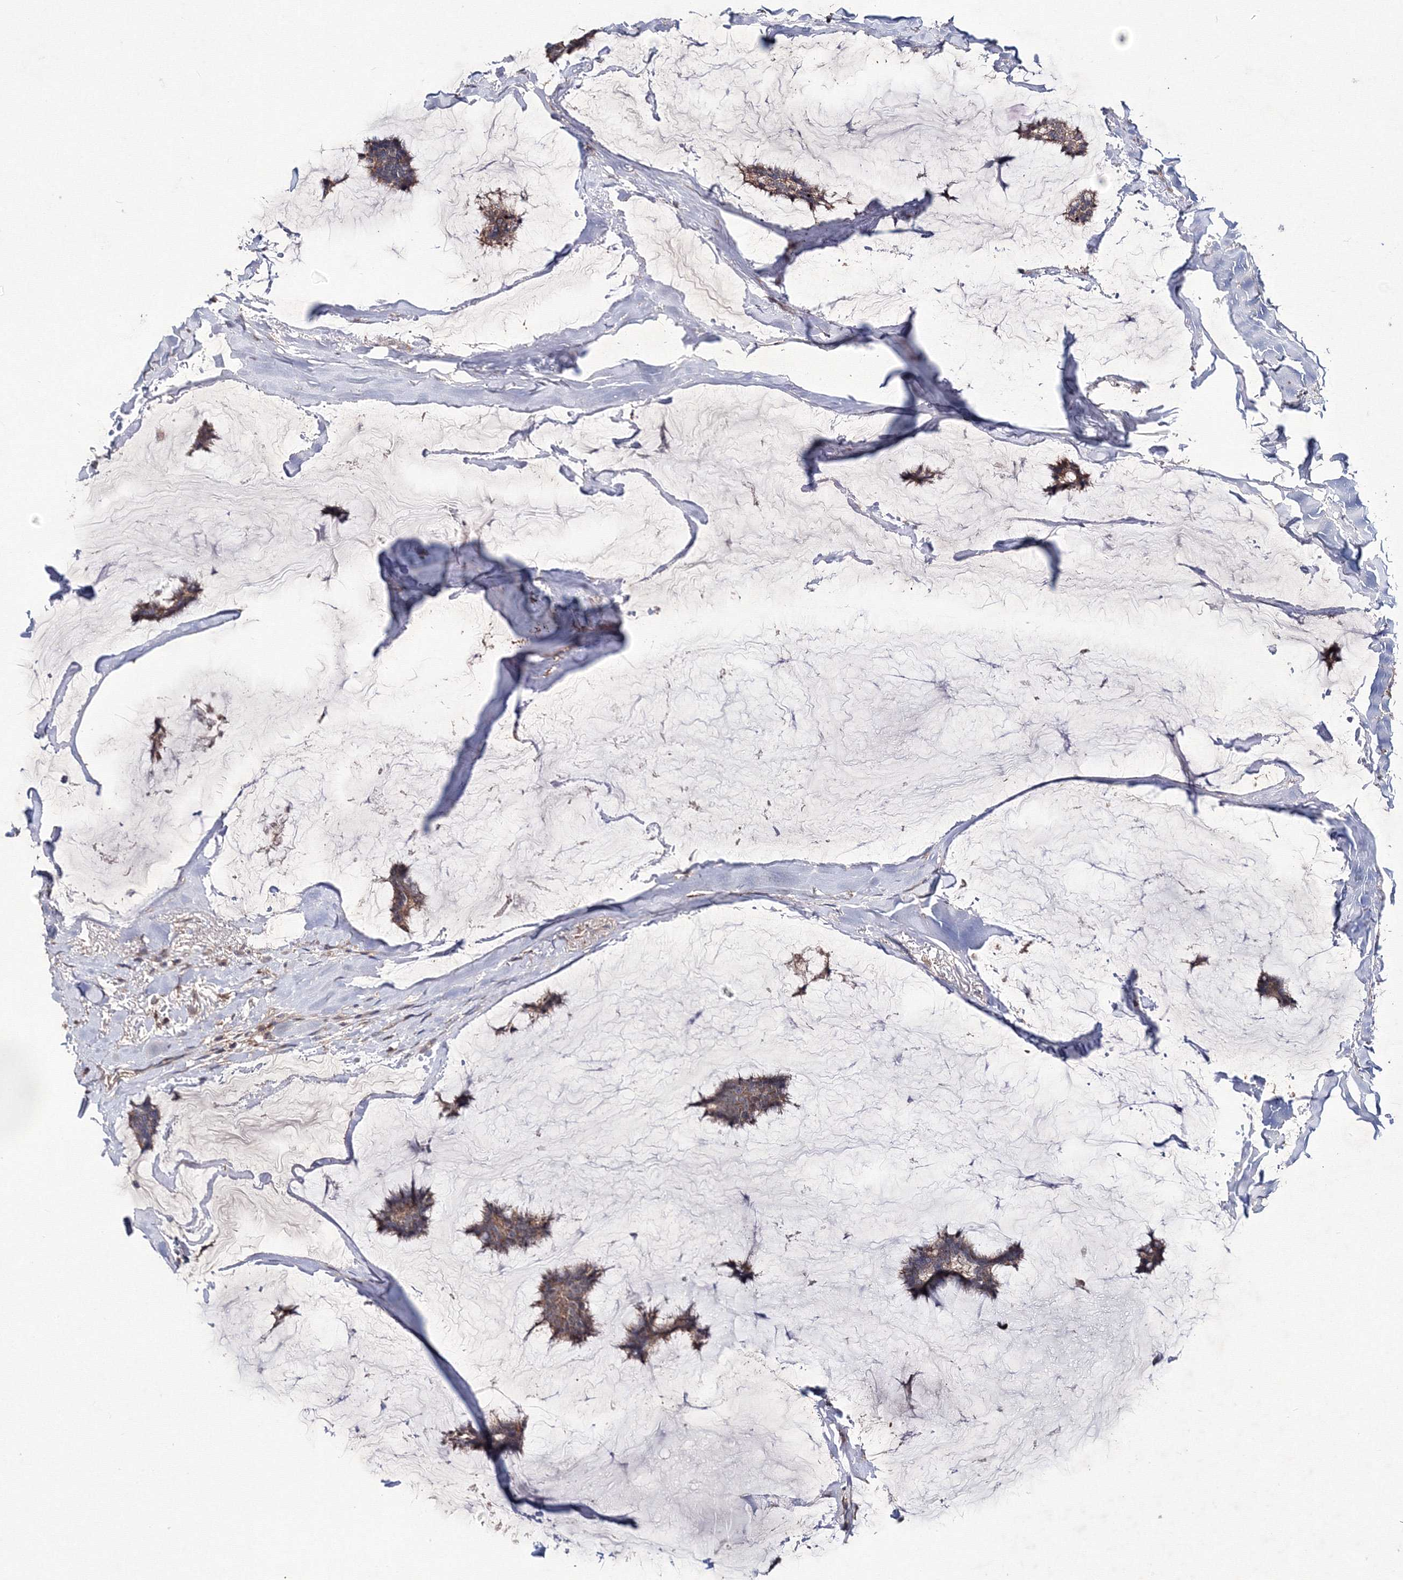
{"staining": {"intensity": "weak", "quantity": "25%-75%", "location": "cytoplasmic/membranous"}, "tissue": "breast cancer", "cell_type": "Tumor cells", "image_type": "cancer", "snomed": [{"axis": "morphology", "description": "Duct carcinoma"}, {"axis": "topography", "description": "Breast"}], "caption": "Protein expression analysis of human breast intraductal carcinoma reveals weak cytoplasmic/membranous positivity in about 25%-75% of tumor cells. Ihc stains the protein in brown and the nuclei are stained blue.", "gene": "PPP2R2B", "patient": {"sex": "female", "age": 93}}